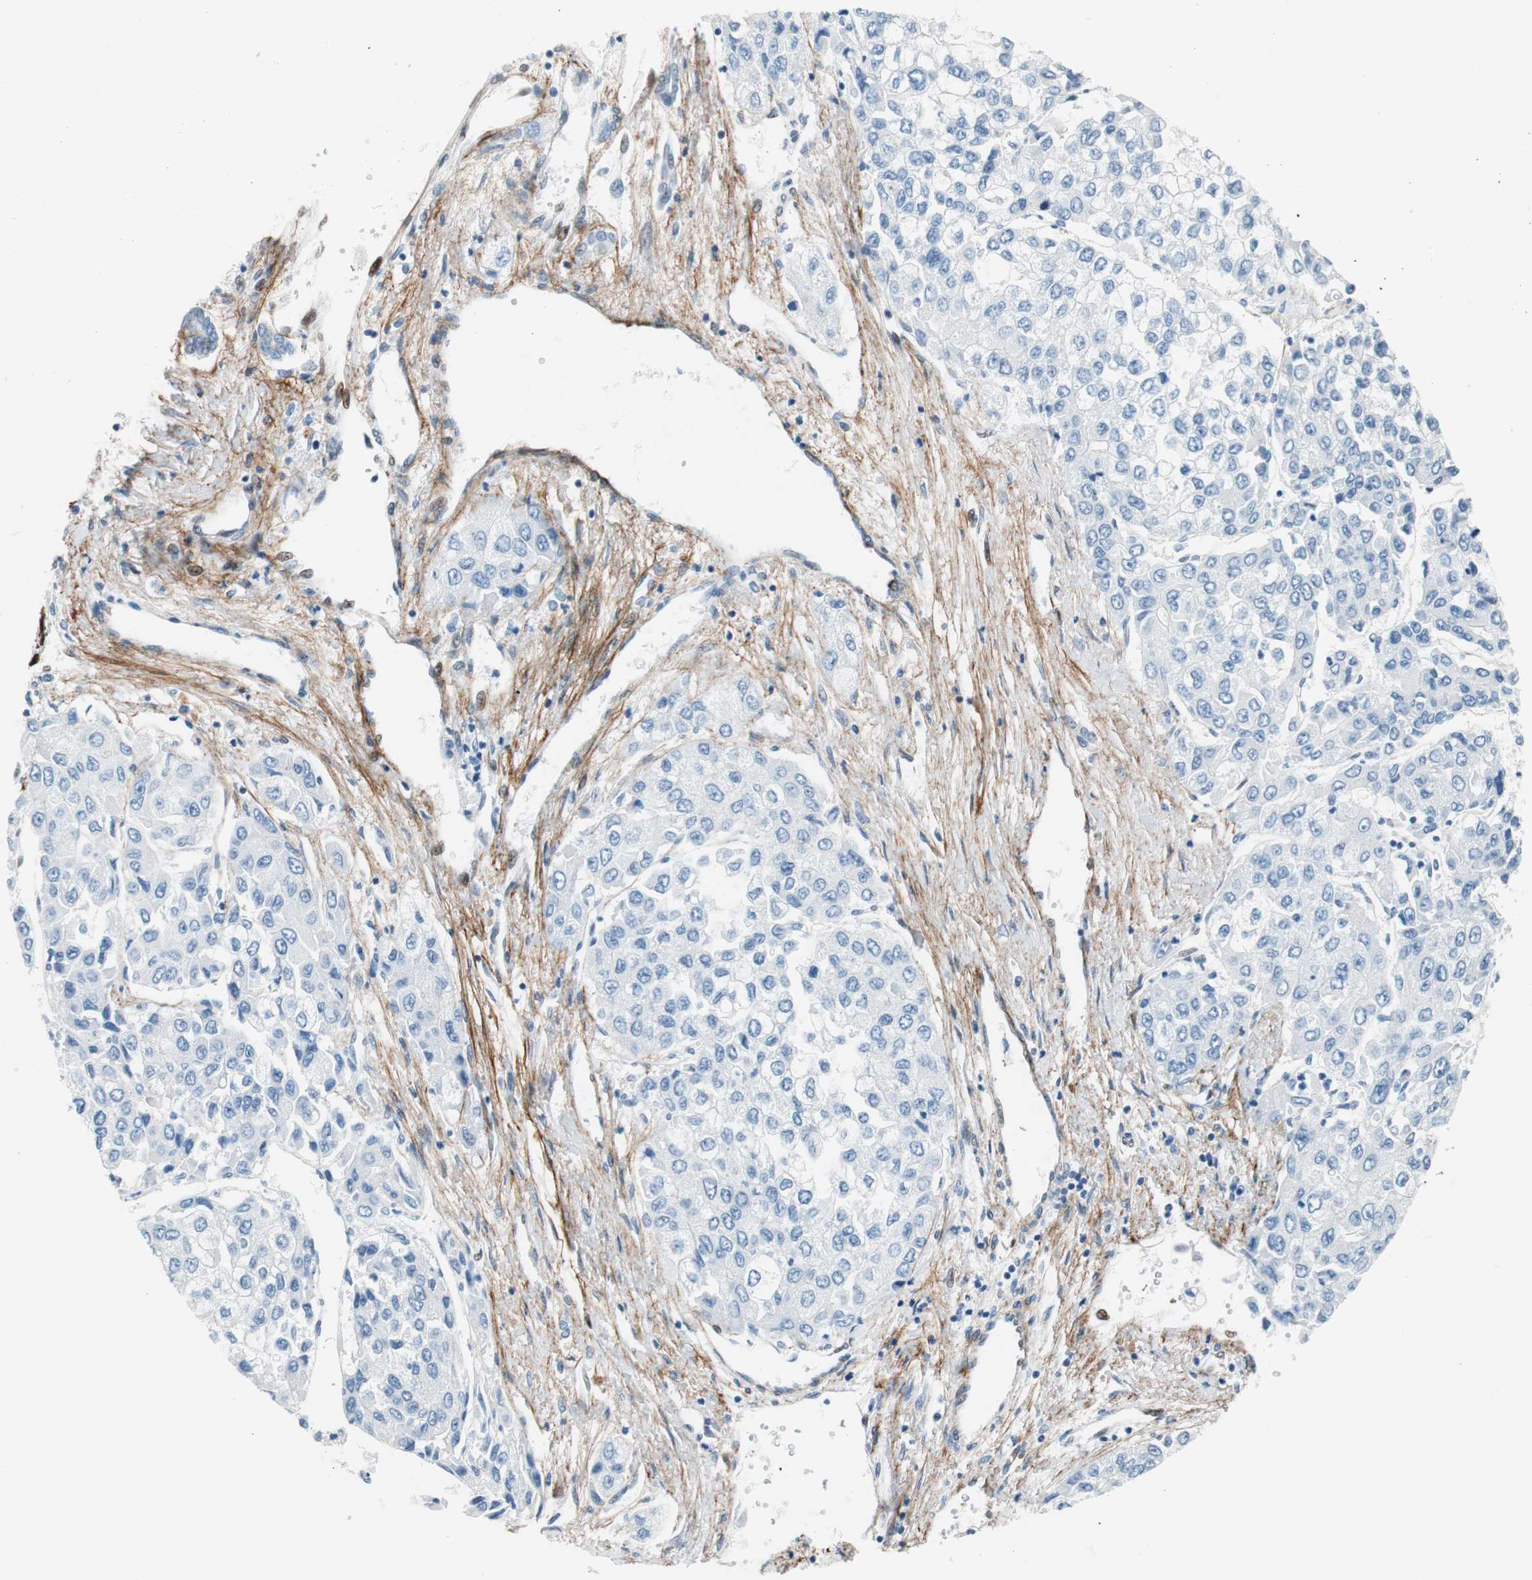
{"staining": {"intensity": "negative", "quantity": "none", "location": "none"}, "tissue": "liver cancer", "cell_type": "Tumor cells", "image_type": "cancer", "snomed": [{"axis": "morphology", "description": "Carcinoma, Hepatocellular, NOS"}, {"axis": "topography", "description": "Liver"}], "caption": "The histopathology image exhibits no significant expression in tumor cells of liver hepatocellular carcinoma.", "gene": "FOSL1", "patient": {"sex": "female", "age": 66}}